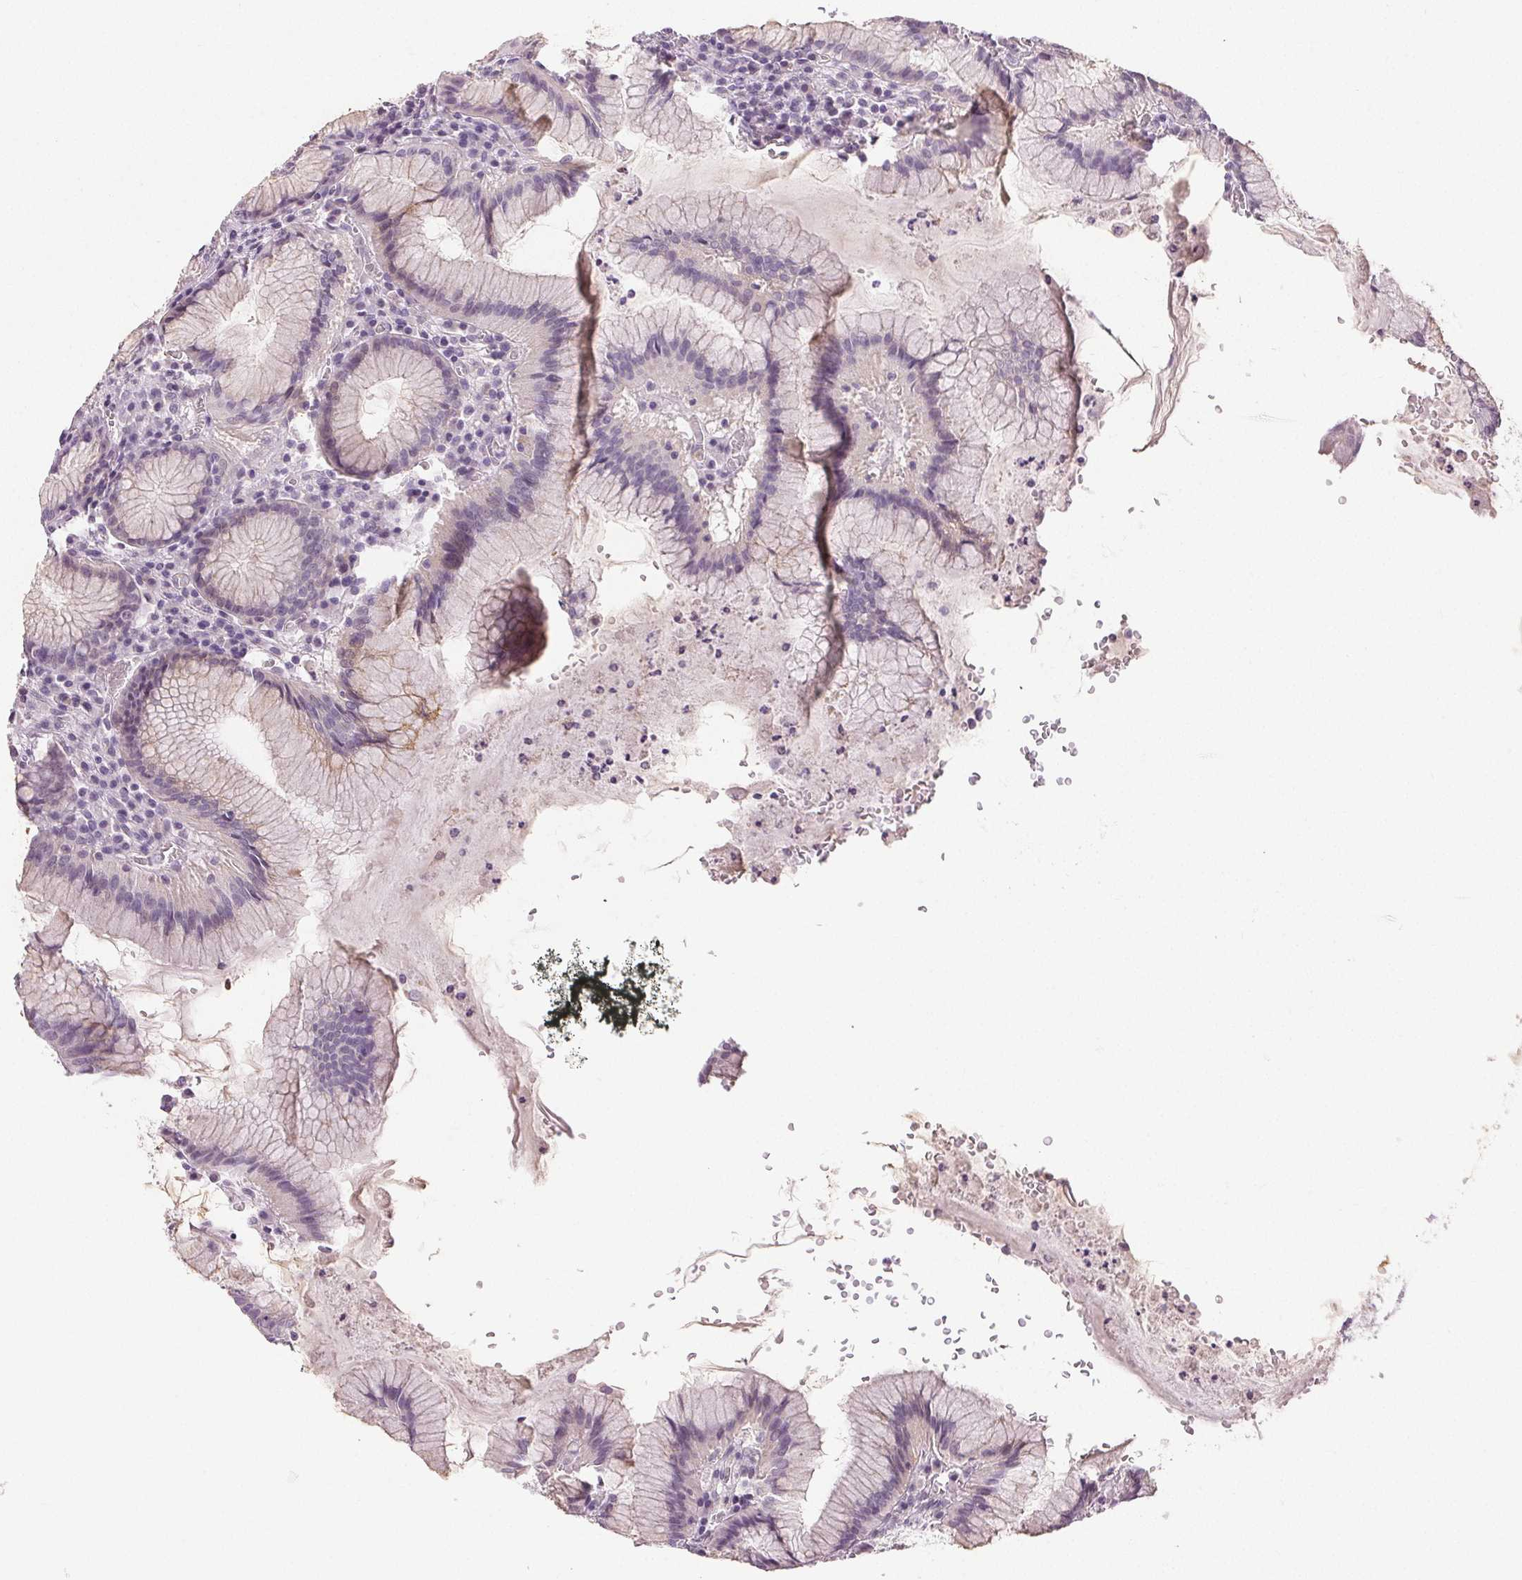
{"staining": {"intensity": "moderate", "quantity": "<25%", "location": "cytoplasmic/membranous"}, "tissue": "stomach", "cell_type": "Glandular cells", "image_type": "normal", "snomed": [{"axis": "morphology", "description": "Normal tissue, NOS"}, {"axis": "topography", "description": "Stomach"}], "caption": "Glandular cells demonstrate low levels of moderate cytoplasmic/membranous positivity in about <25% of cells in benign human stomach.", "gene": "PLCB1", "patient": {"sex": "male", "age": 55}}